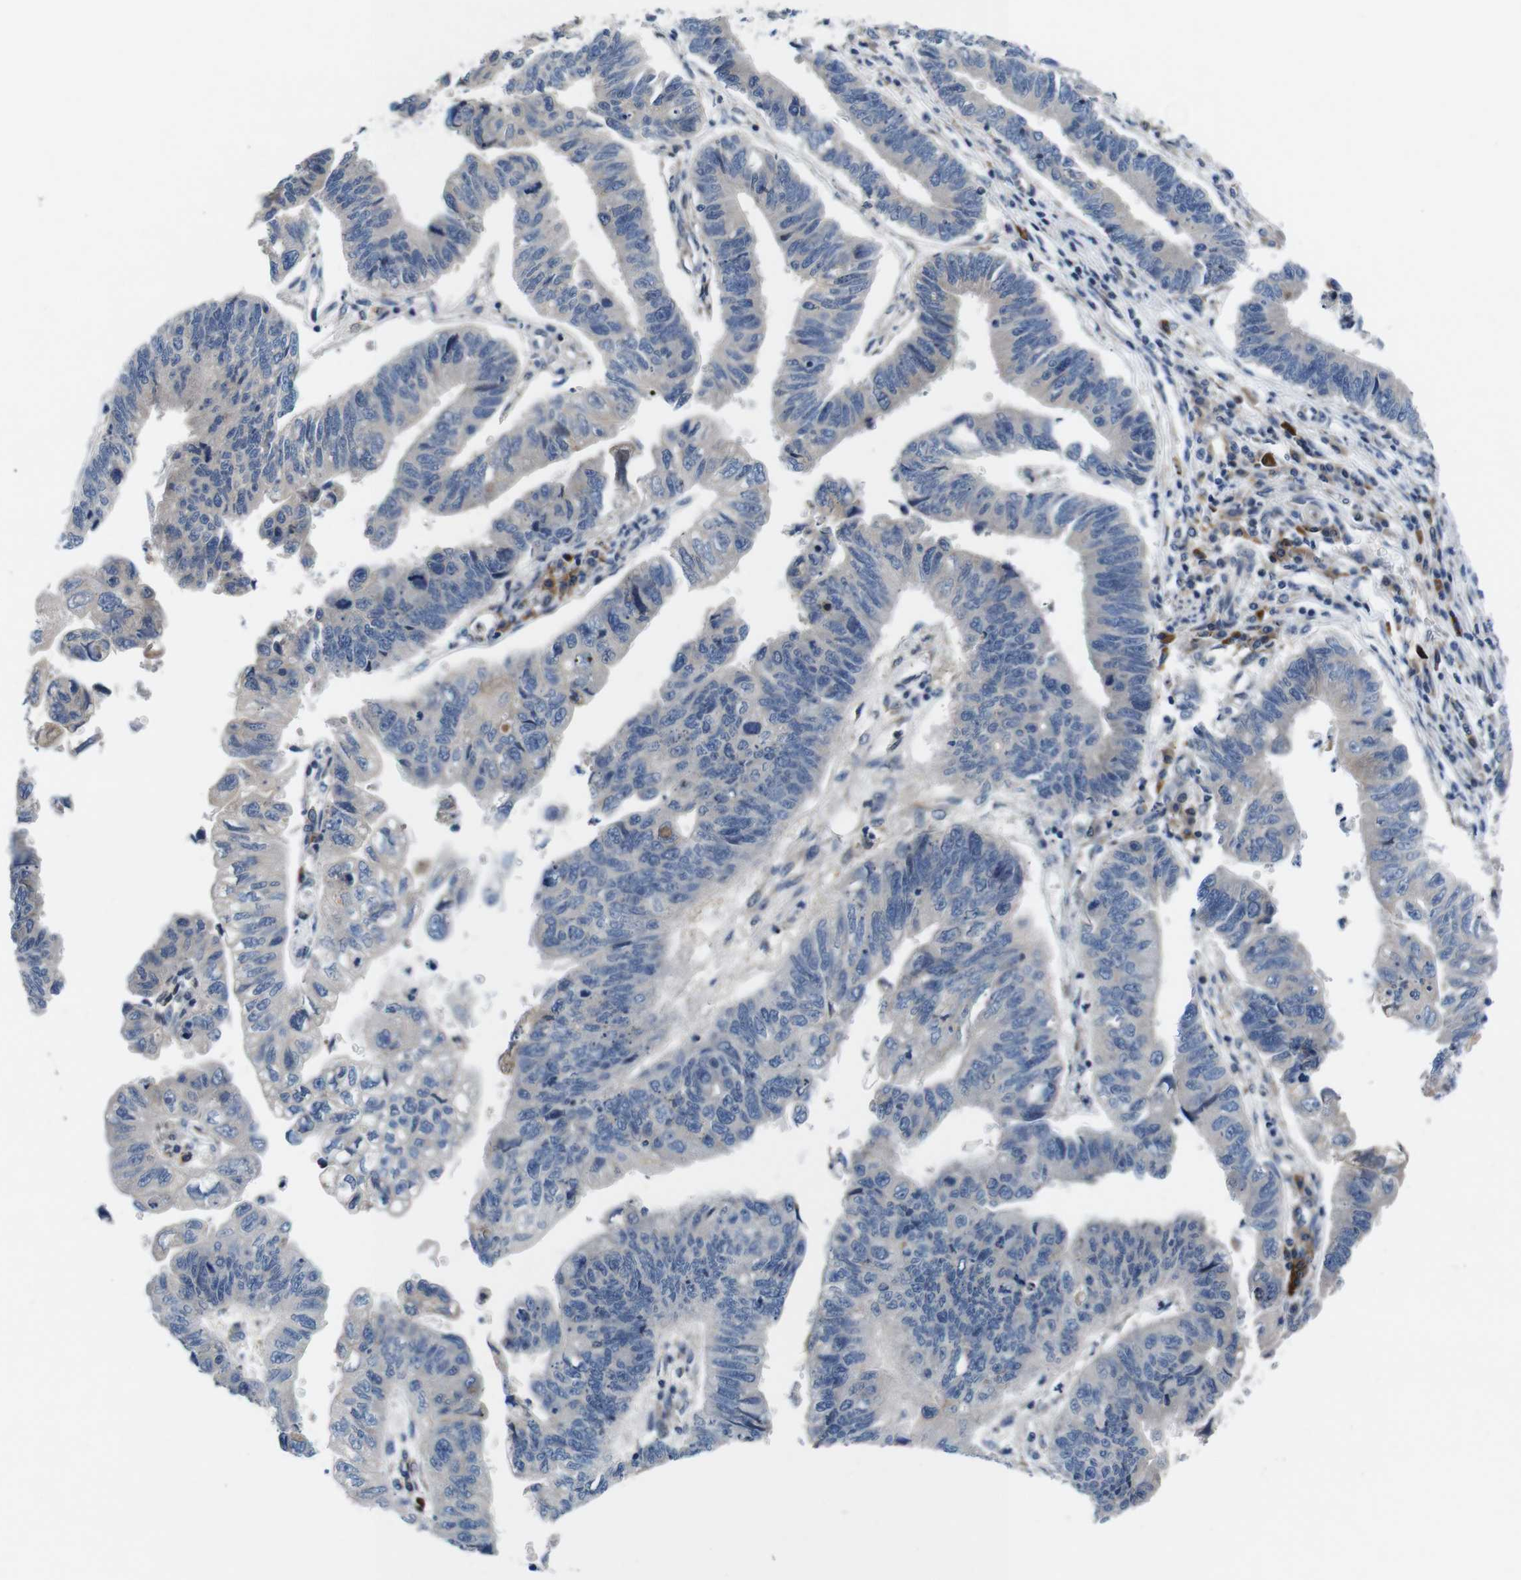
{"staining": {"intensity": "negative", "quantity": "none", "location": "none"}, "tissue": "stomach cancer", "cell_type": "Tumor cells", "image_type": "cancer", "snomed": [{"axis": "morphology", "description": "Adenocarcinoma, NOS"}, {"axis": "topography", "description": "Stomach"}], "caption": "IHC of stomach cancer (adenocarcinoma) reveals no staining in tumor cells. (Immunohistochemistry, brightfield microscopy, high magnification).", "gene": "JAK1", "patient": {"sex": "male", "age": 59}}